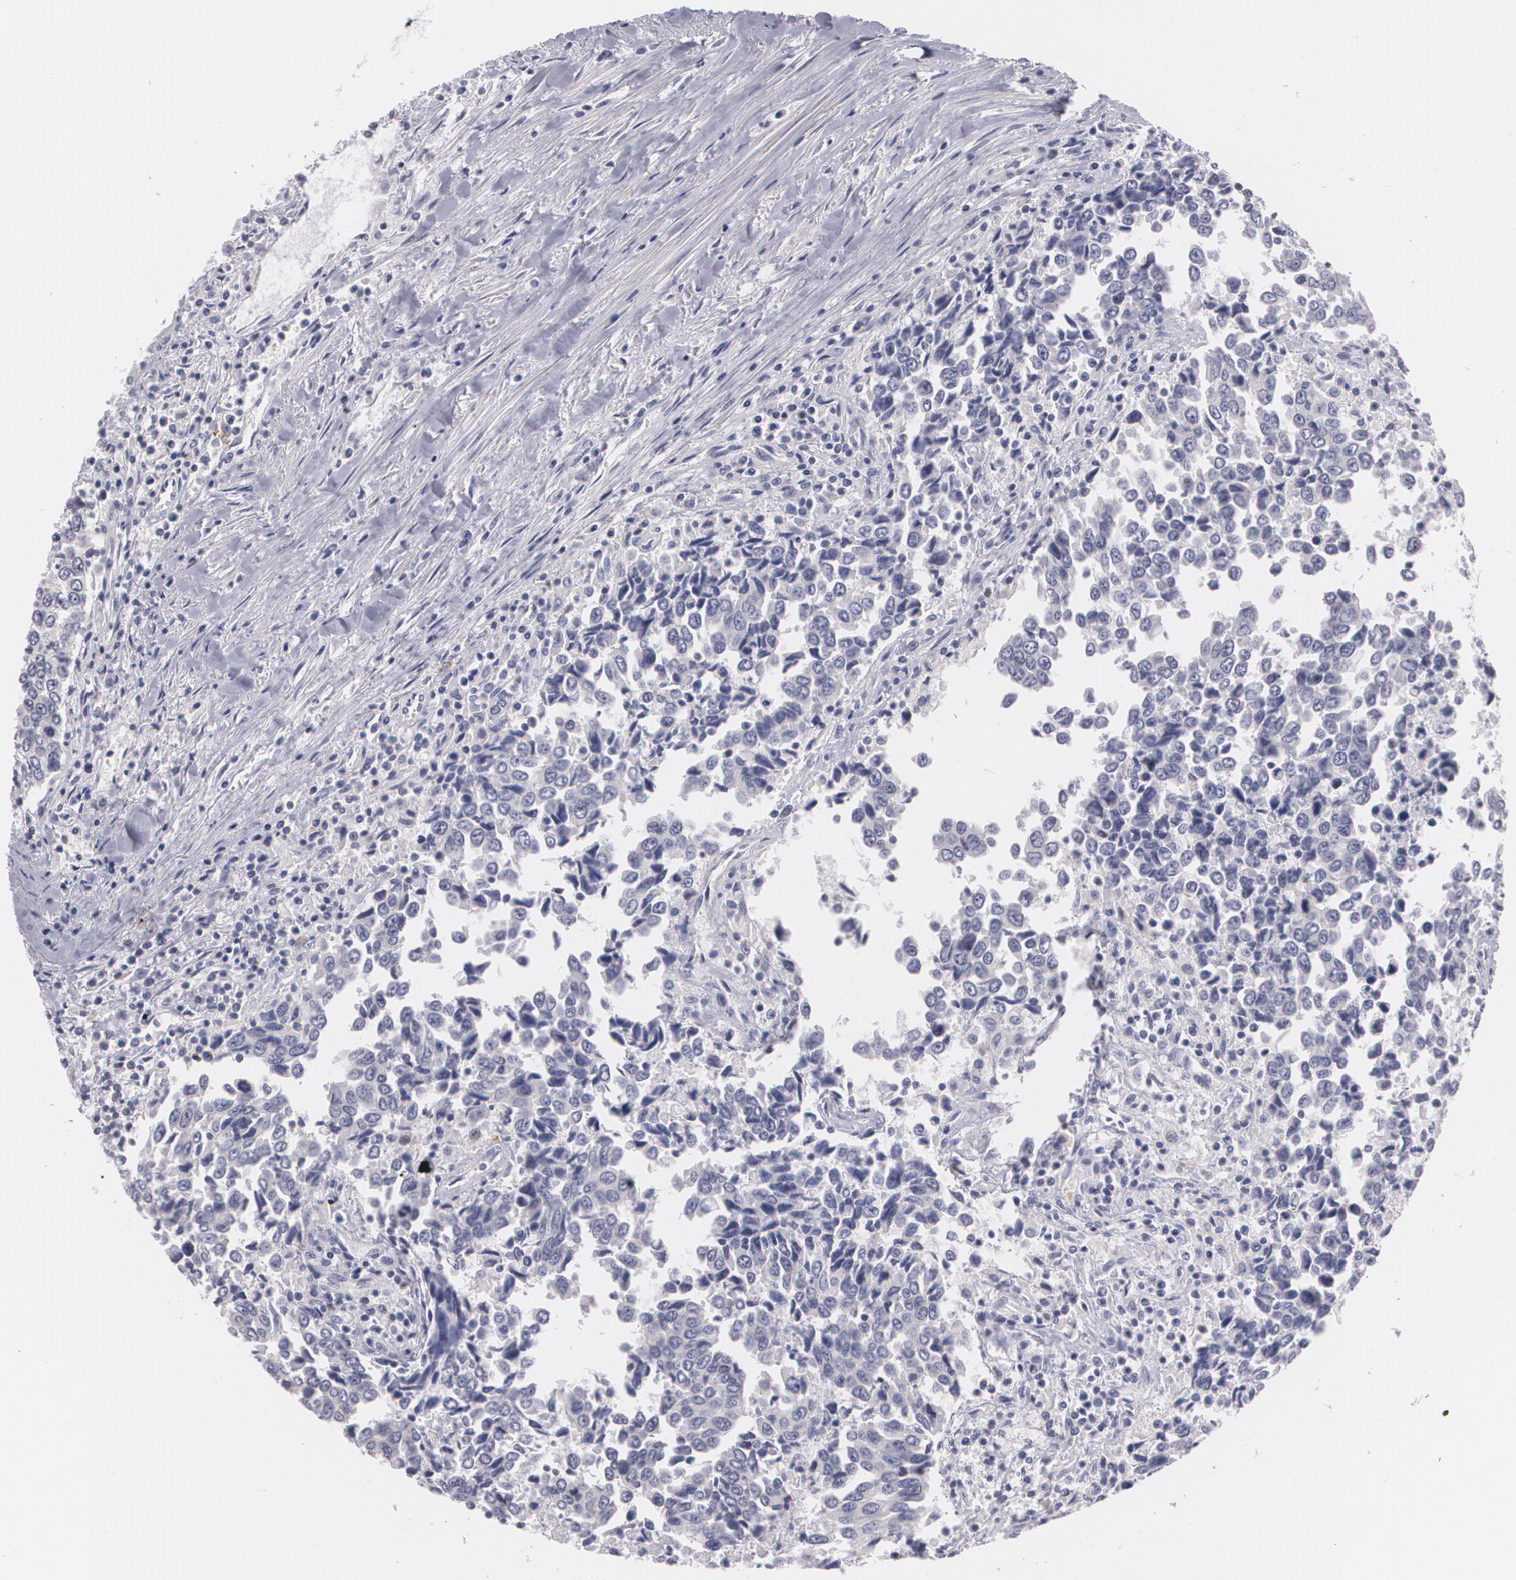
{"staining": {"intensity": "negative", "quantity": "none", "location": "none"}, "tissue": "urothelial cancer", "cell_type": "Tumor cells", "image_type": "cancer", "snomed": [{"axis": "morphology", "description": "Urothelial carcinoma, High grade"}, {"axis": "topography", "description": "Urinary bladder"}], "caption": "Urothelial cancer stained for a protein using immunohistochemistry exhibits no staining tumor cells.", "gene": "ZBTB16", "patient": {"sex": "male", "age": 86}}